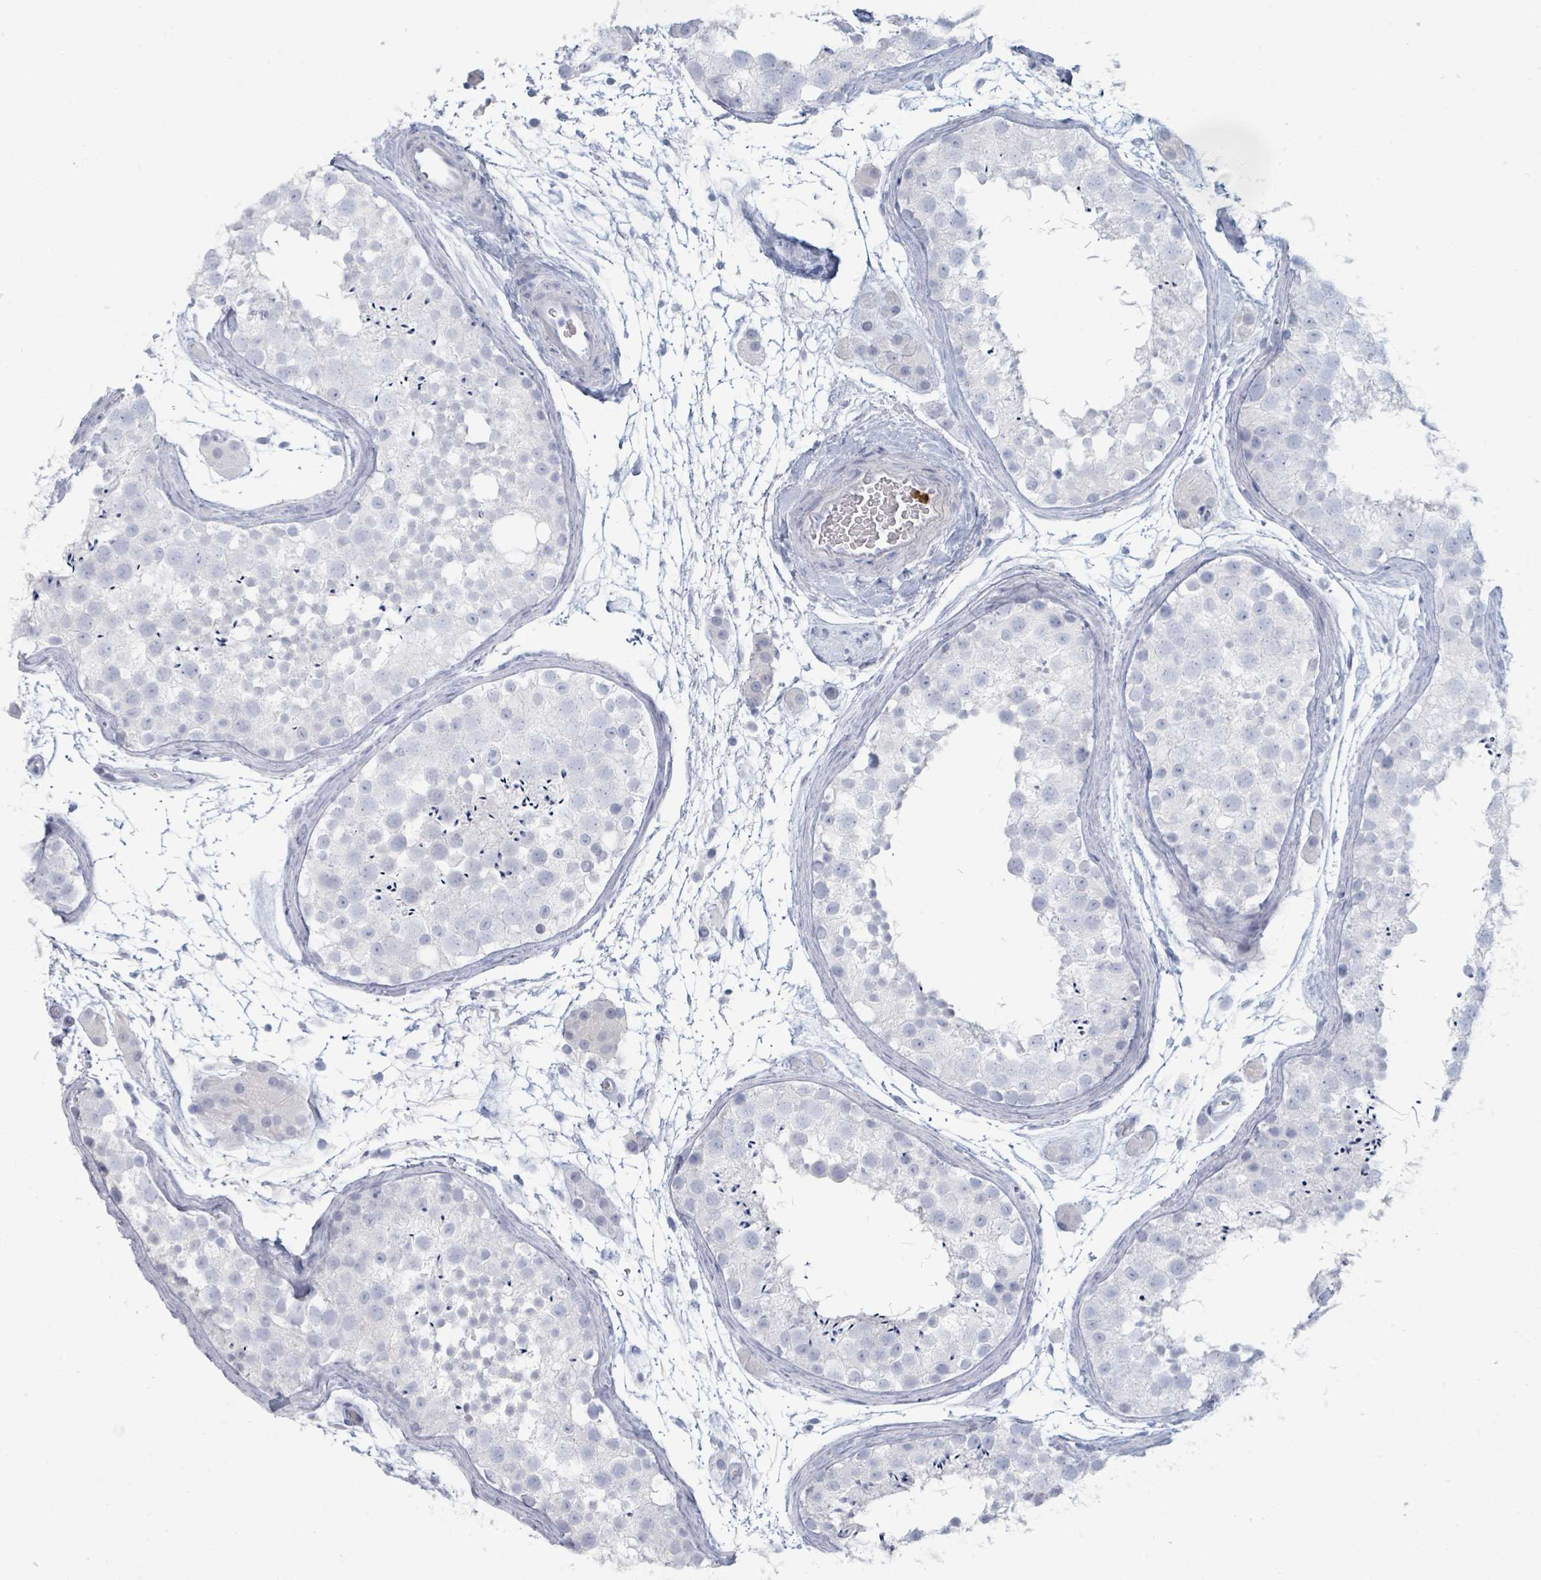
{"staining": {"intensity": "negative", "quantity": "none", "location": "none"}, "tissue": "testis", "cell_type": "Cells in seminiferous ducts", "image_type": "normal", "snomed": [{"axis": "morphology", "description": "Normal tissue, NOS"}, {"axis": "topography", "description": "Testis"}], "caption": "This is an IHC histopathology image of benign testis. There is no positivity in cells in seminiferous ducts.", "gene": "DEFA4", "patient": {"sex": "male", "age": 41}}